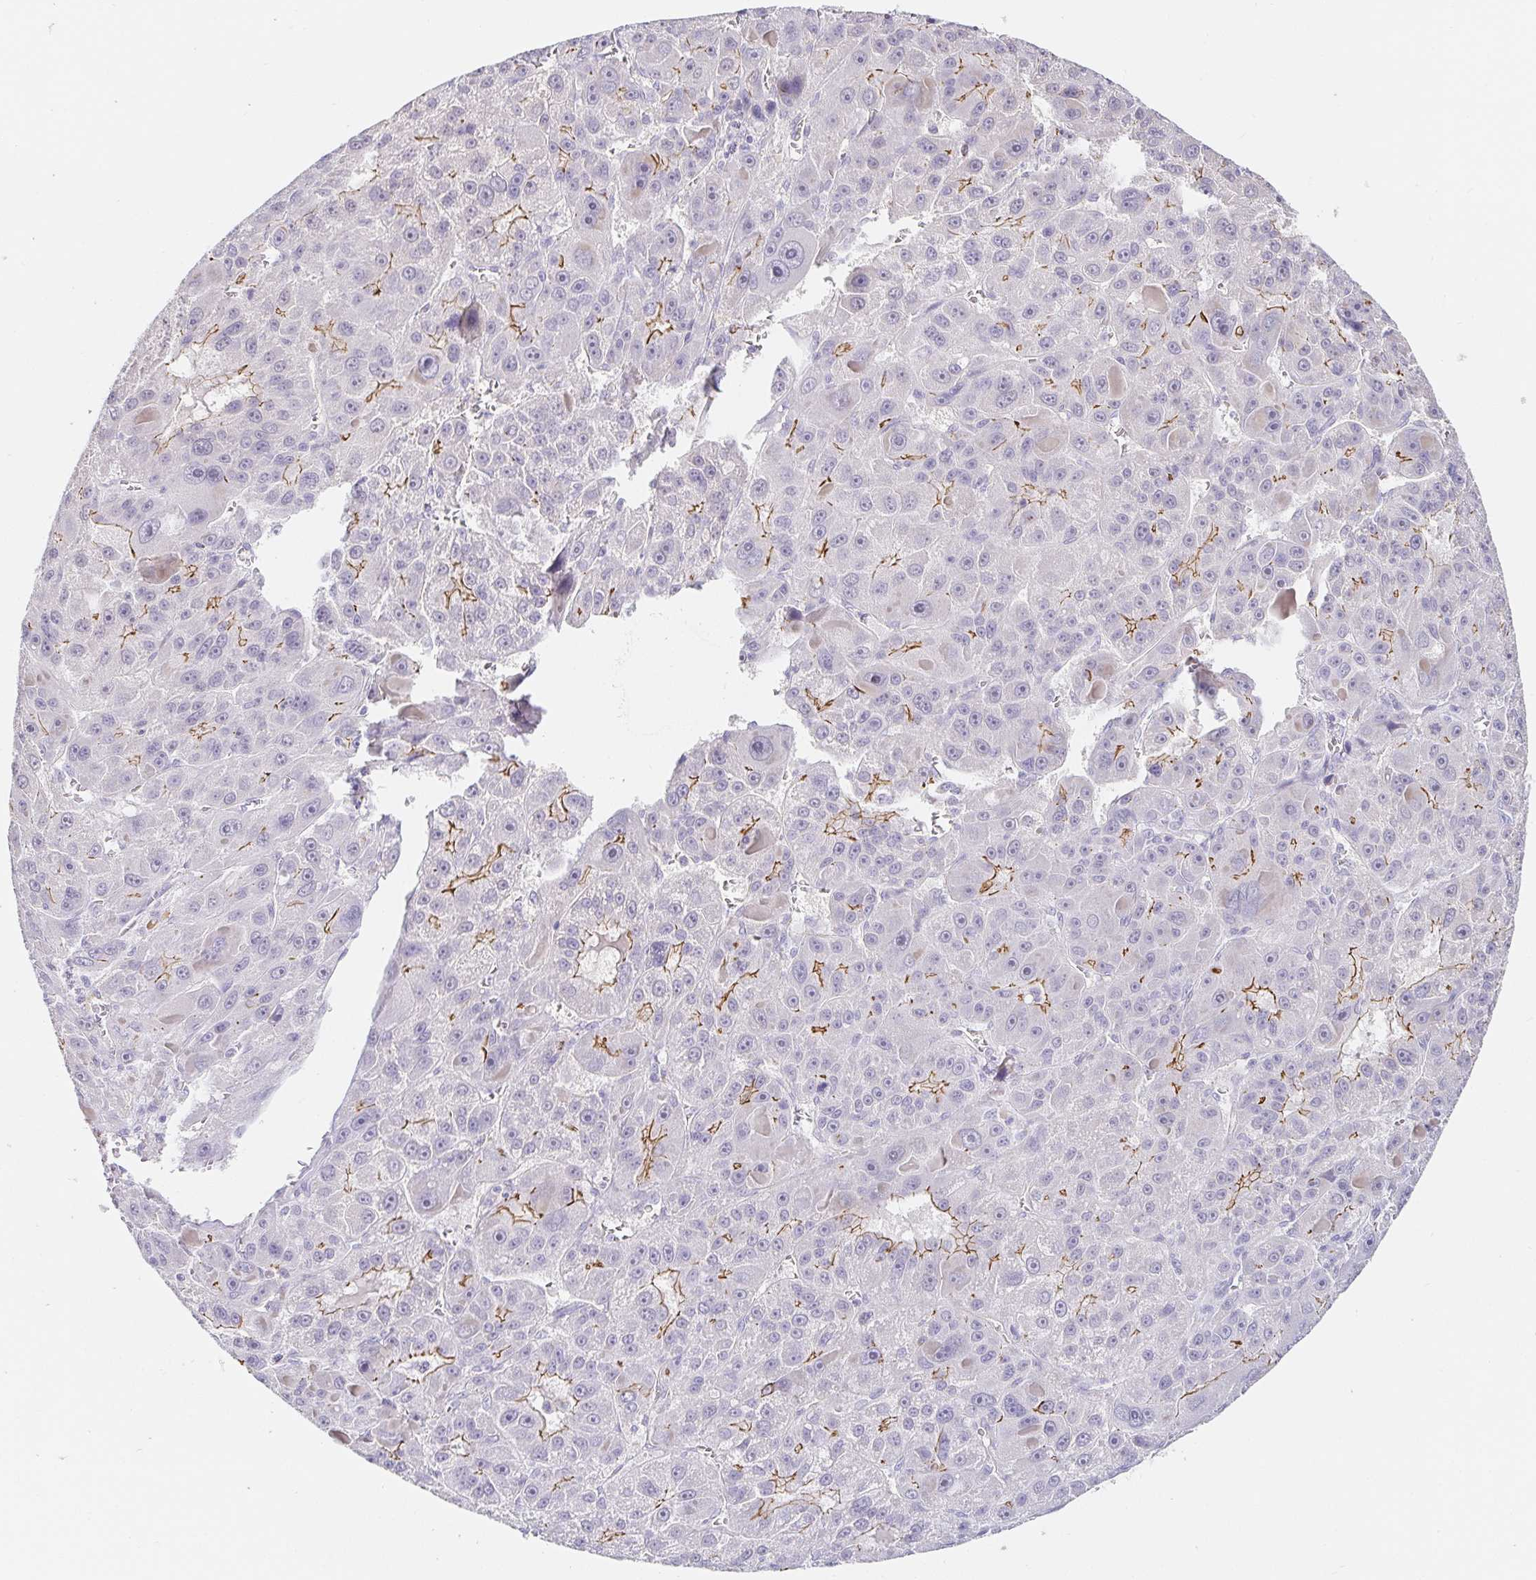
{"staining": {"intensity": "moderate", "quantity": "<25%", "location": "cytoplasmic/membranous"}, "tissue": "liver cancer", "cell_type": "Tumor cells", "image_type": "cancer", "snomed": [{"axis": "morphology", "description": "Carcinoma, Hepatocellular, NOS"}, {"axis": "topography", "description": "Liver"}], "caption": "Liver cancer (hepatocellular carcinoma) tissue exhibits moderate cytoplasmic/membranous staining in about <25% of tumor cells", "gene": "PDX1", "patient": {"sex": "male", "age": 76}}